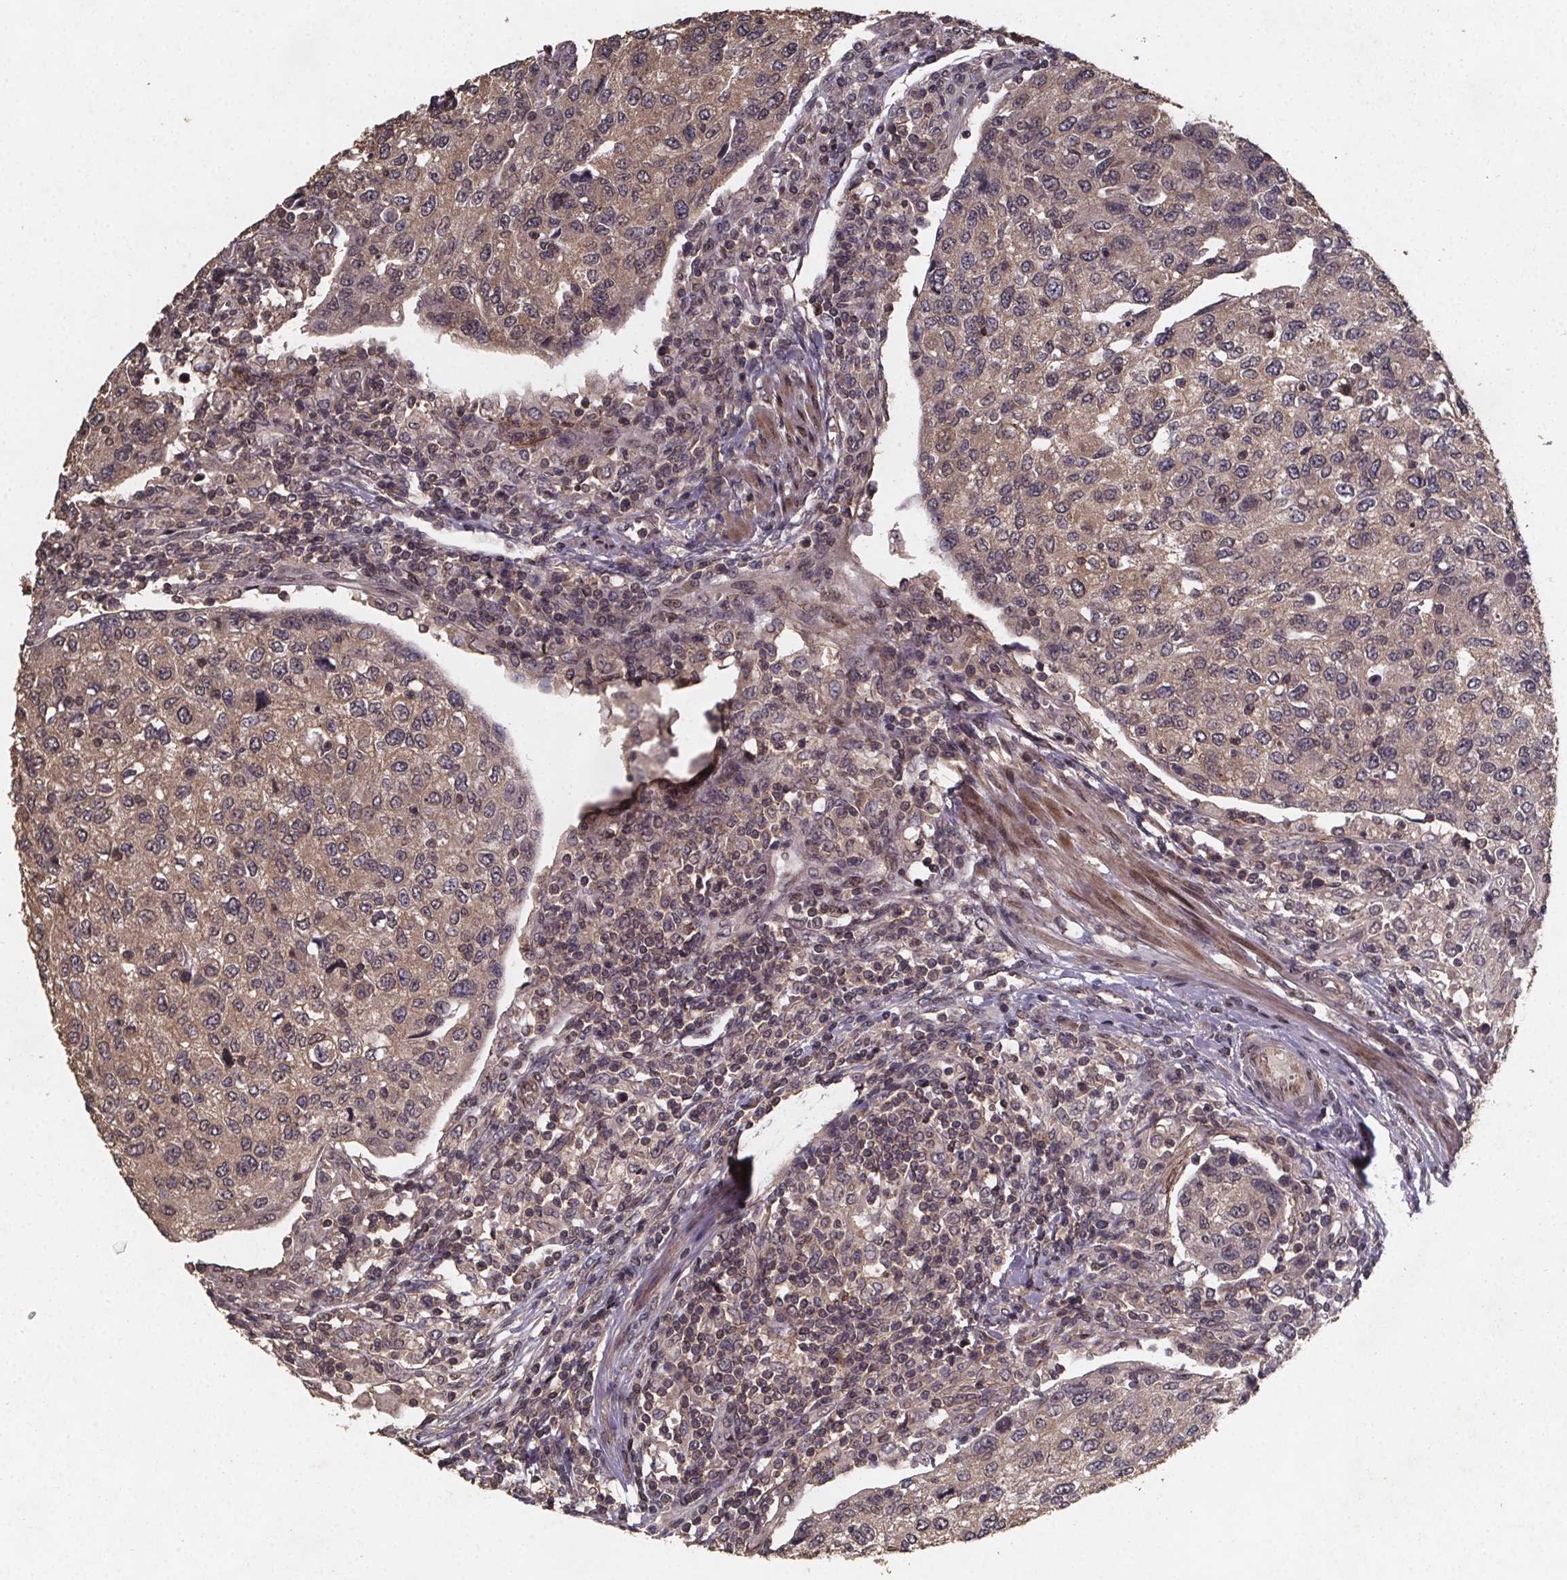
{"staining": {"intensity": "weak", "quantity": ">75%", "location": "cytoplasmic/membranous"}, "tissue": "urothelial cancer", "cell_type": "Tumor cells", "image_type": "cancer", "snomed": [{"axis": "morphology", "description": "Urothelial carcinoma, High grade"}, {"axis": "topography", "description": "Urinary bladder"}], "caption": "The micrograph reveals immunohistochemical staining of urothelial carcinoma (high-grade). There is weak cytoplasmic/membranous positivity is identified in about >75% of tumor cells.", "gene": "PIERCE2", "patient": {"sex": "female", "age": 78}}